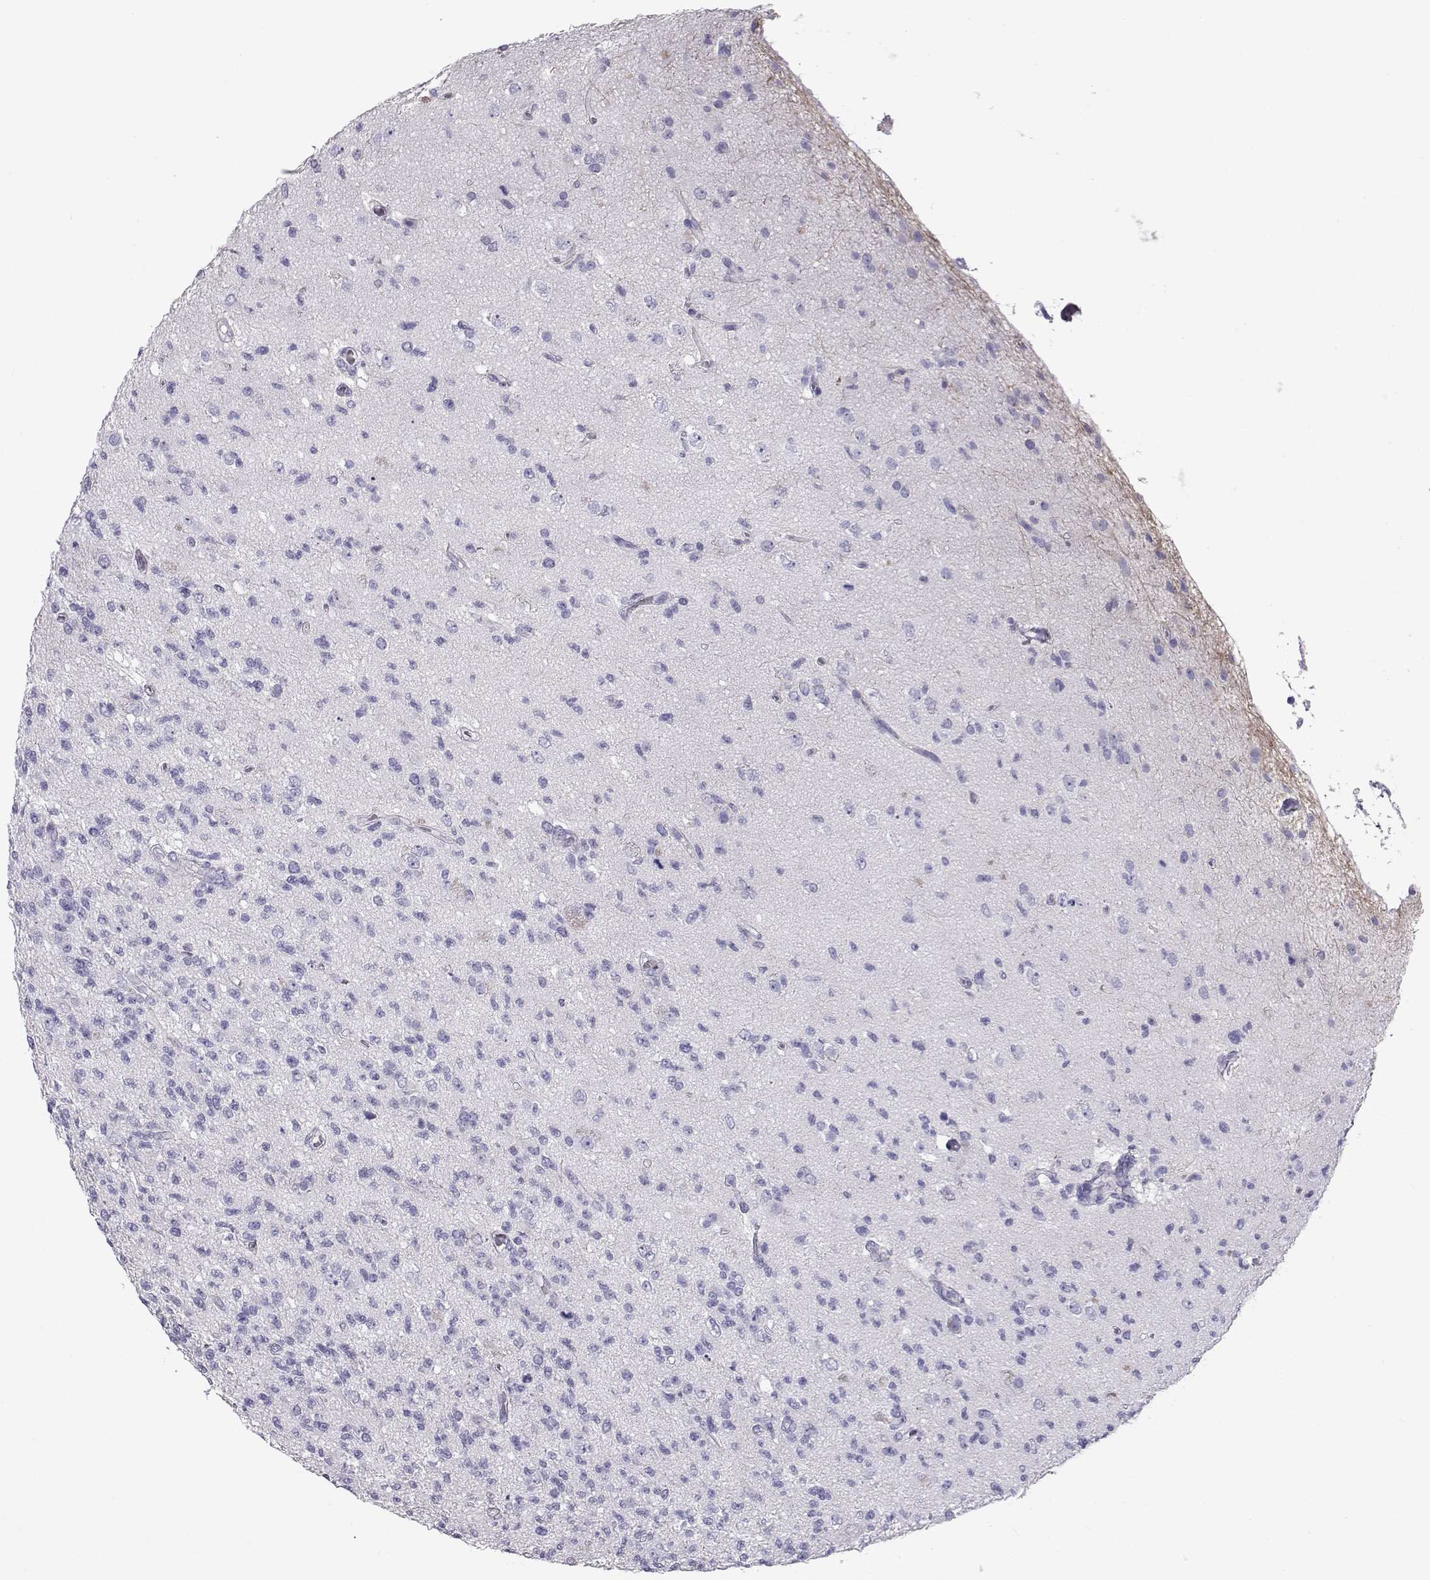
{"staining": {"intensity": "negative", "quantity": "none", "location": "none"}, "tissue": "glioma", "cell_type": "Tumor cells", "image_type": "cancer", "snomed": [{"axis": "morphology", "description": "Glioma, malignant, High grade"}, {"axis": "topography", "description": "Brain"}], "caption": "Glioma stained for a protein using immunohistochemistry shows no expression tumor cells.", "gene": "GPR26", "patient": {"sex": "male", "age": 56}}